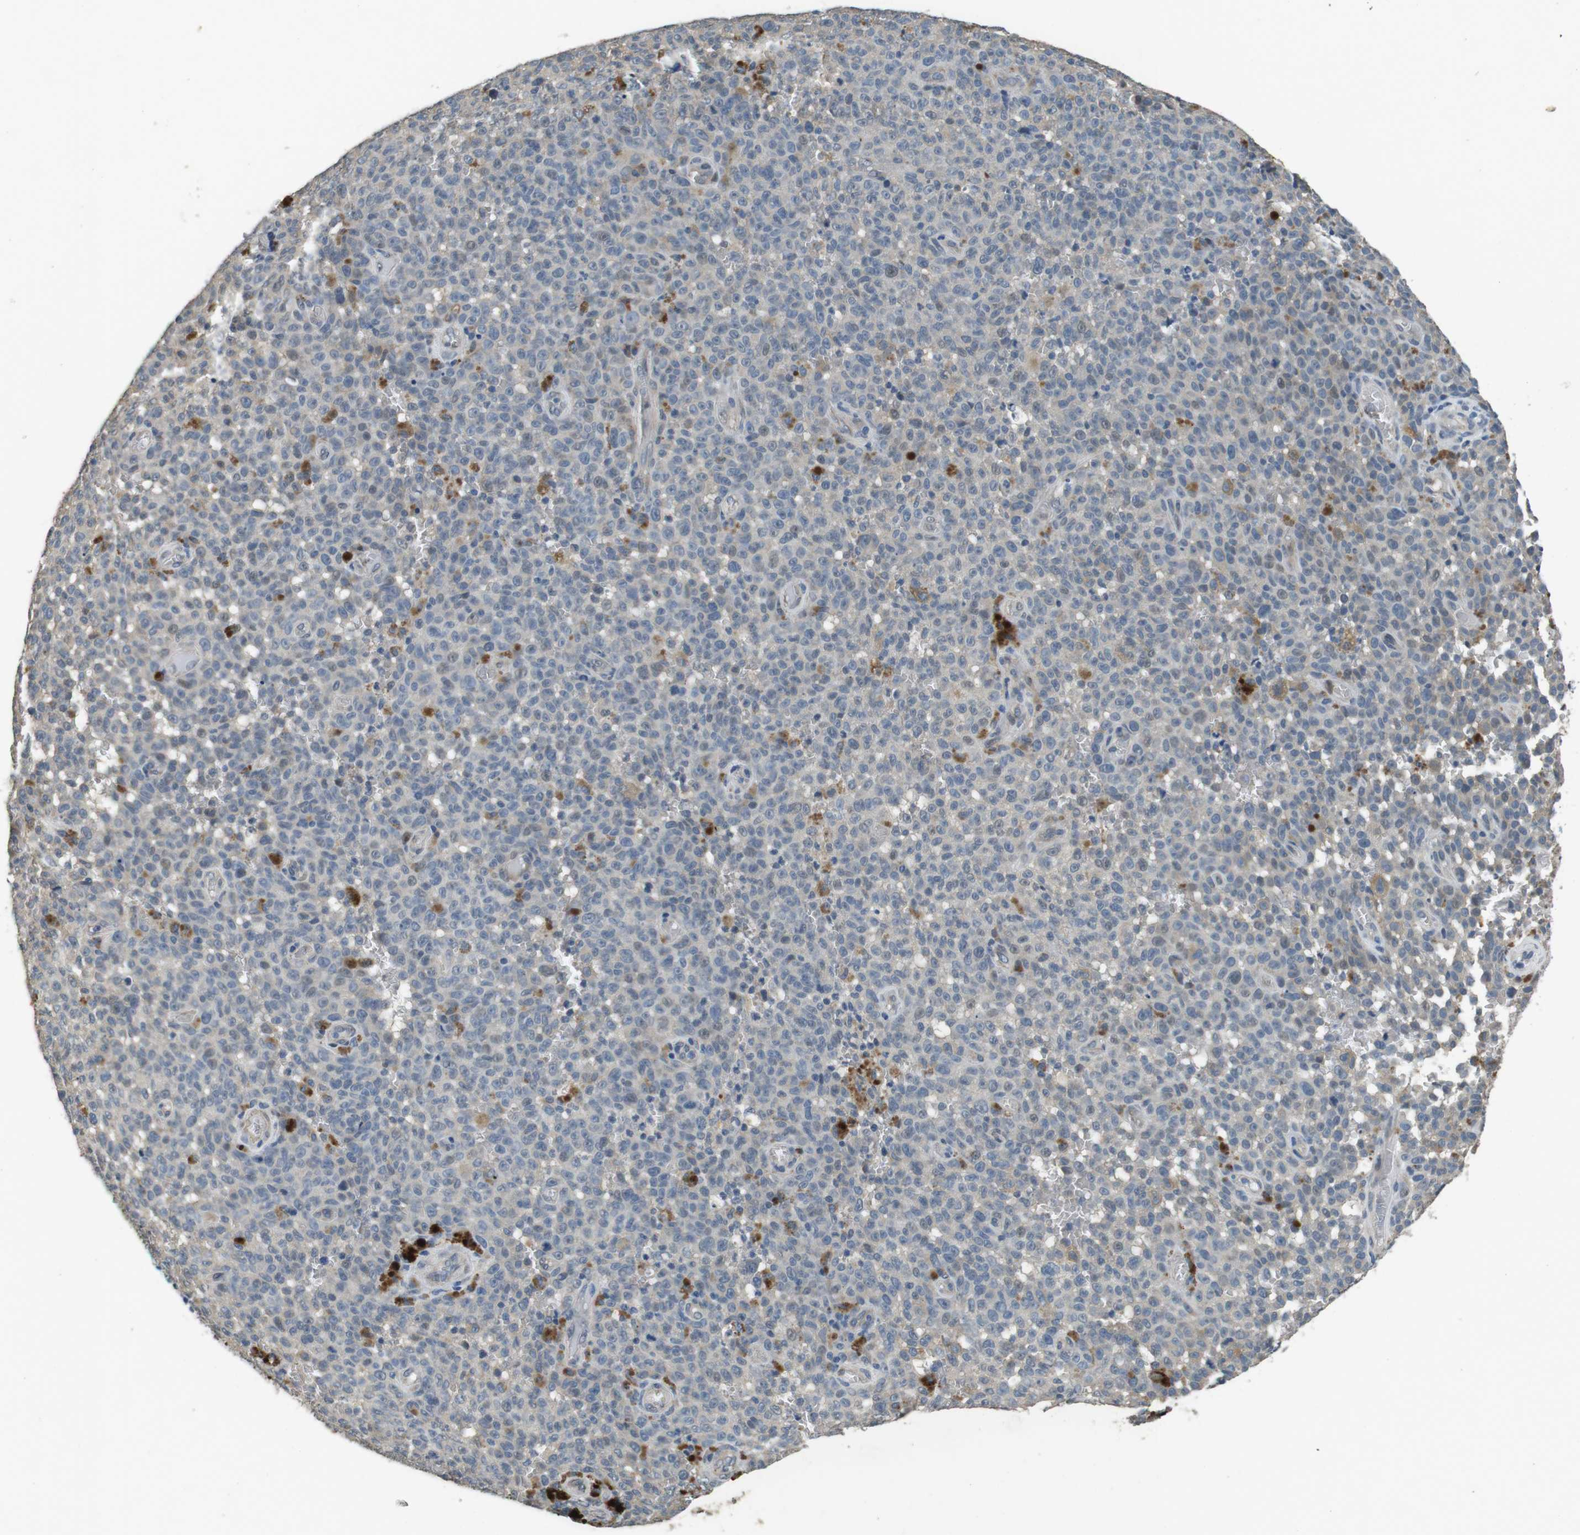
{"staining": {"intensity": "weak", "quantity": "25%-75%", "location": "cytoplasmic/membranous"}, "tissue": "melanoma", "cell_type": "Tumor cells", "image_type": "cancer", "snomed": [{"axis": "morphology", "description": "Malignant melanoma, NOS"}, {"axis": "topography", "description": "Skin"}], "caption": "DAB immunohistochemical staining of human melanoma shows weak cytoplasmic/membranous protein positivity in about 25%-75% of tumor cells. The protein is shown in brown color, while the nuclei are stained blue.", "gene": "CLDN7", "patient": {"sex": "female", "age": 82}}